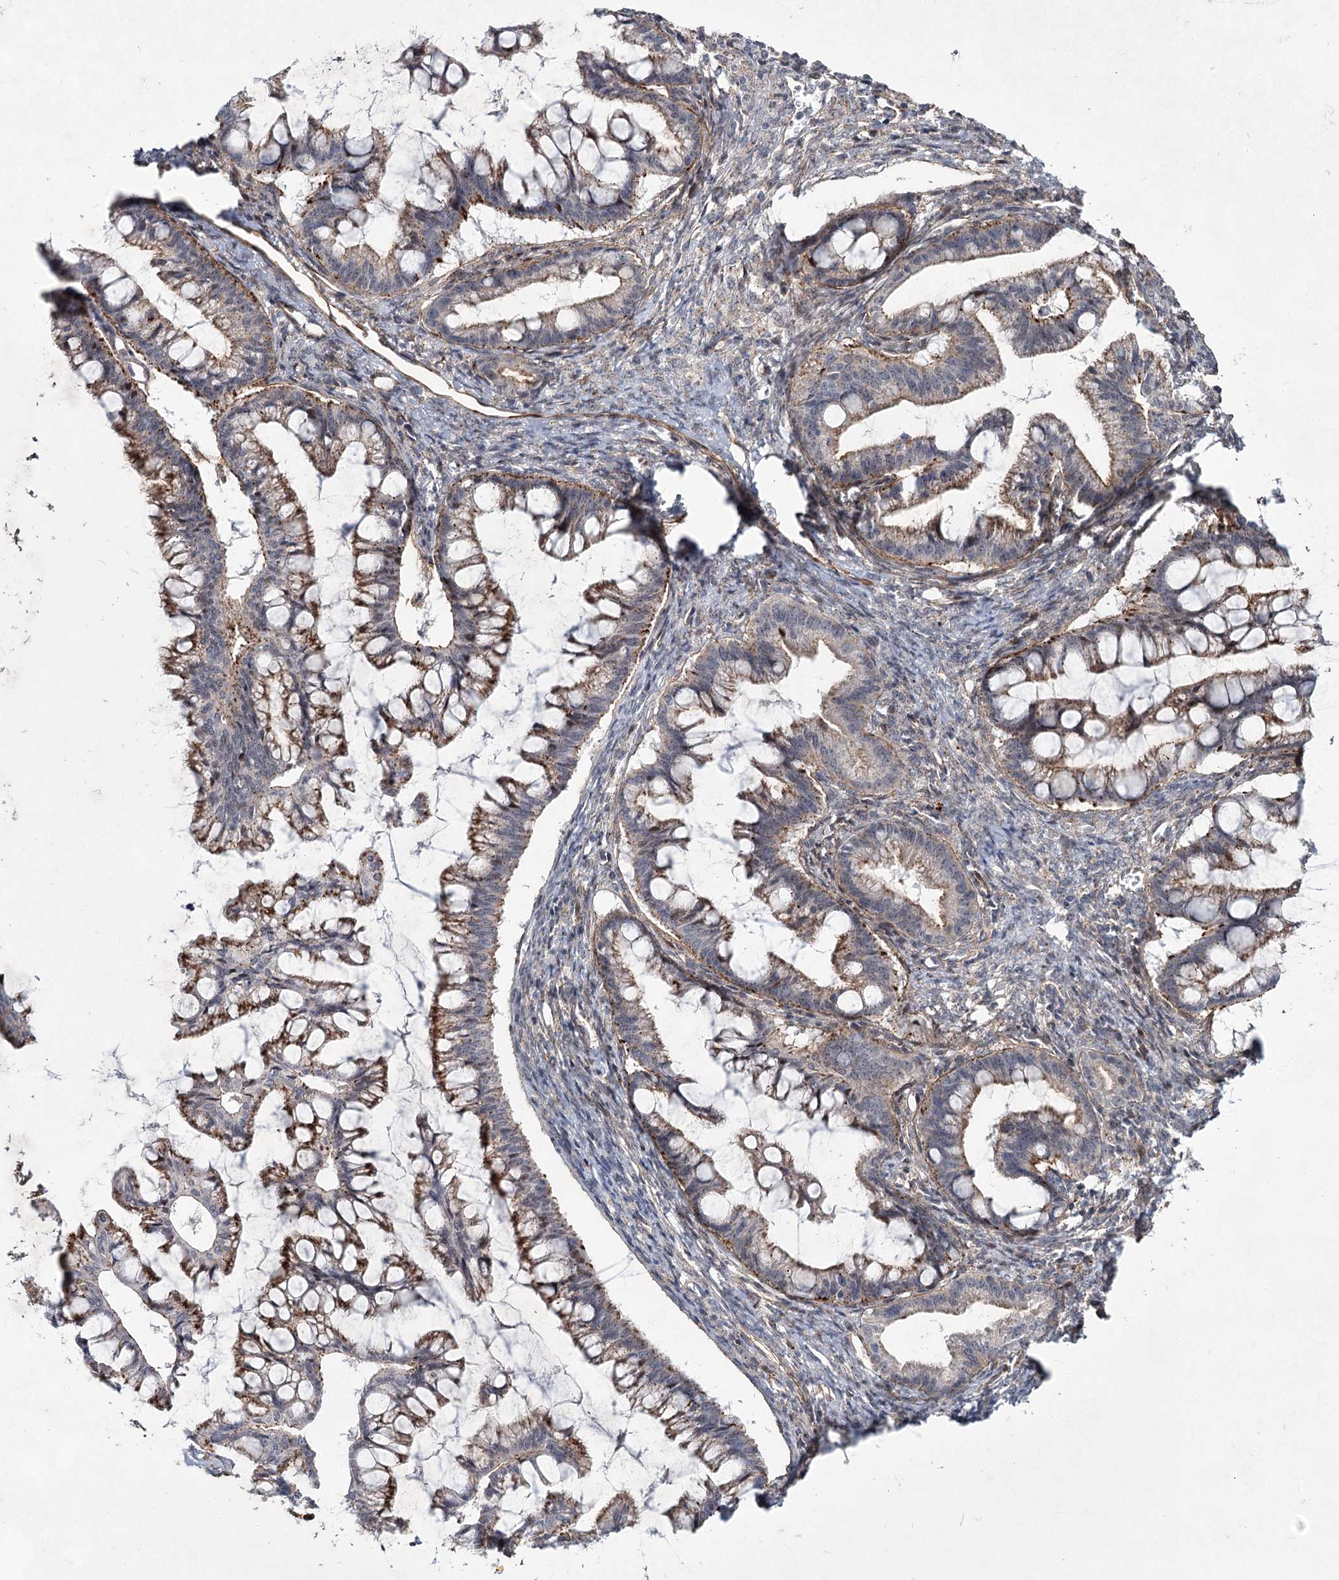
{"staining": {"intensity": "moderate", "quantity": ">75%", "location": "cytoplasmic/membranous"}, "tissue": "ovarian cancer", "cell_type": "Tumor cells", "image_type": "cancer", "snomed": [{"axis": "morphology", "description": "Cystadenocarcinoma, mucinous, NOS"}, {"axis": "topography", "description": "Ovary"}], "caption": "Brown immunohistochemical staining in human ovarian cancer exhibits moderate cytoplasmic/membranous staining in approximately >75% of tumor cells.", "gene": "ATL2", "patient": {"sex": "female", "age": 73}}